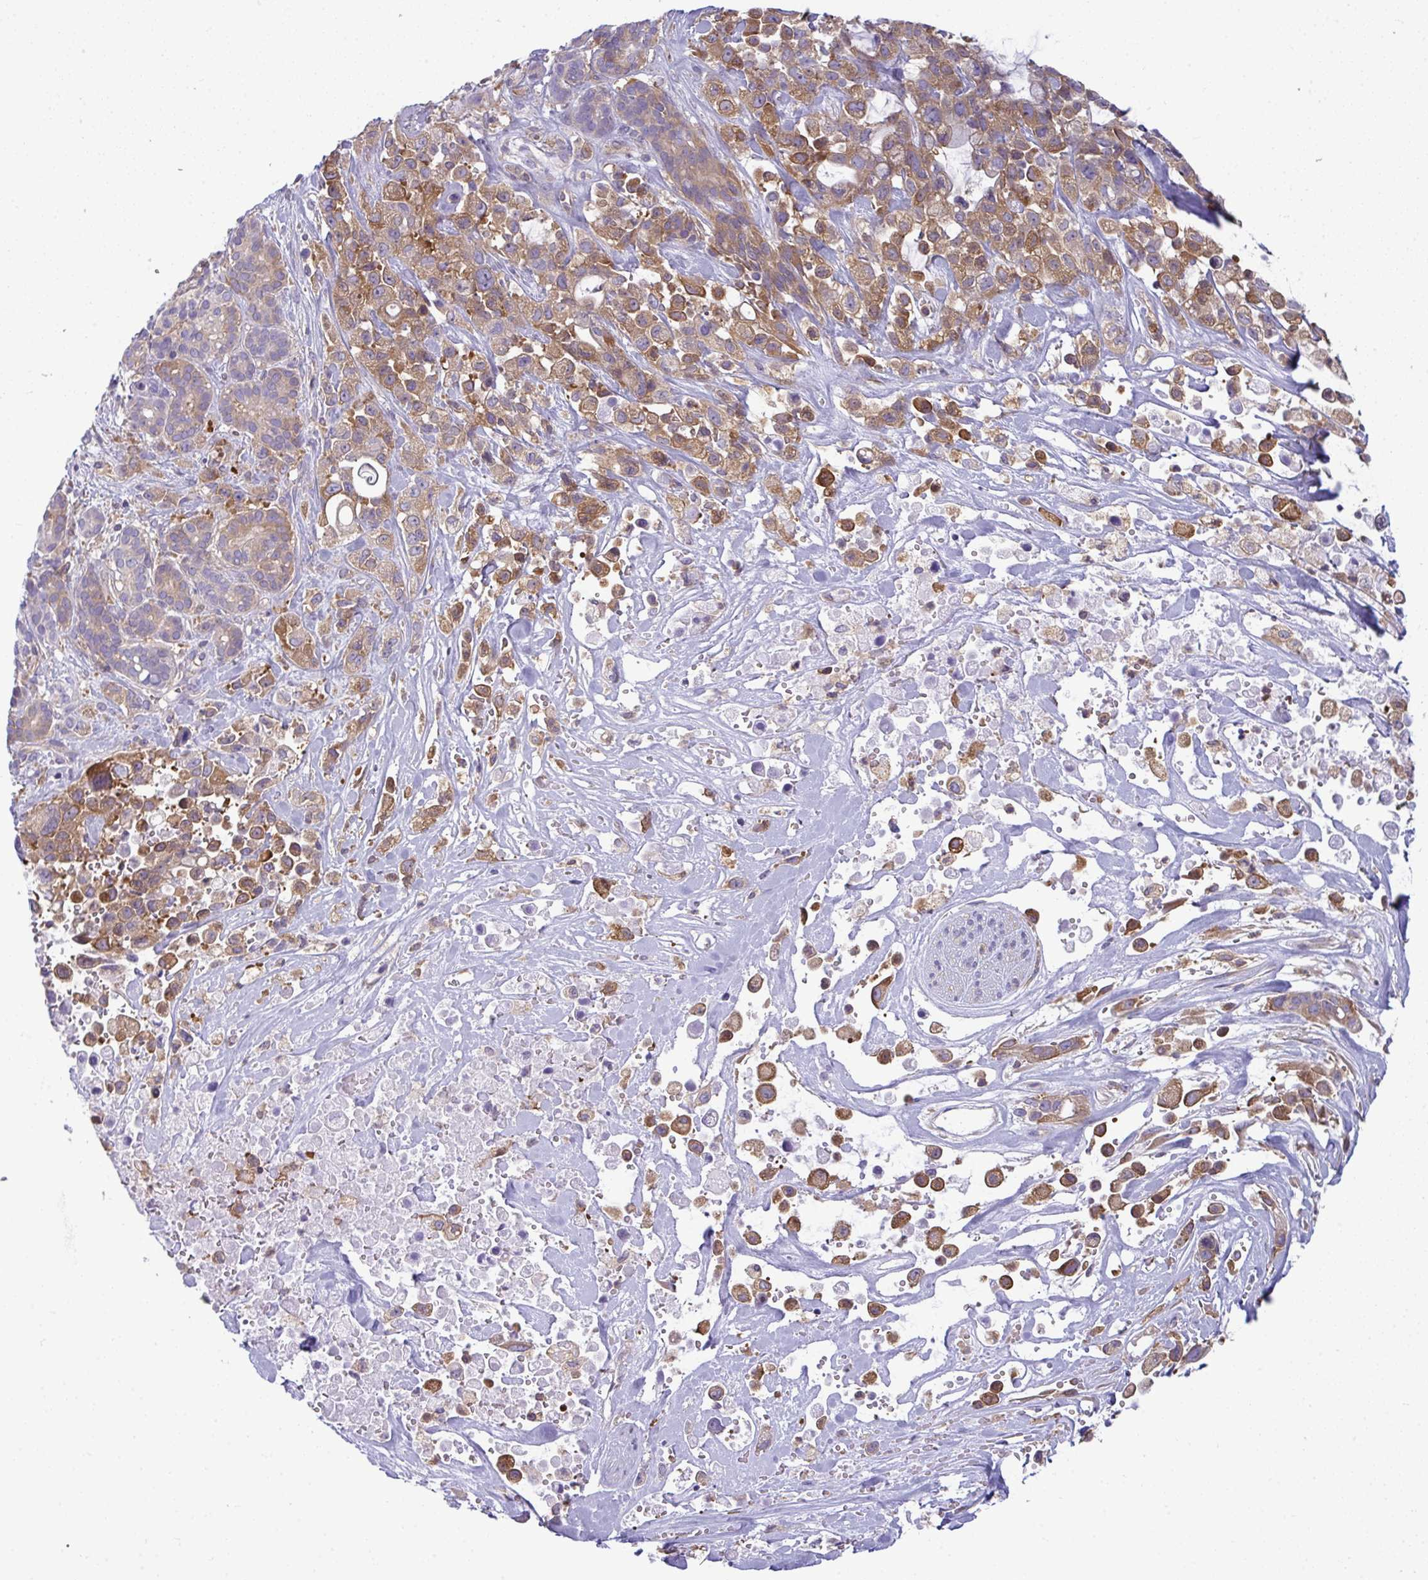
{"staining": {"intensity": "moderate", "quantity": ">75%", "location": "cytoplasmic/membranous"}, "tissue": "pancreatic cancer", "cell_type": "Tumor cells", "image_type": "cancer", "snomed": [{"axis": "morphology", "description": "Adenocarcinoma, NOS"}, {"axis": "topography", "description": "Pancreas"}], "caption": "A photomicrograph of pancreatic adenocarcinoma stained for a protein reveals moderate cytoplasmic/membranous brown staining in tumor cells. Nuclei are stained in blue.", "gene": "SLC30A6", "patient": {"sex": "male", "age": 44}}